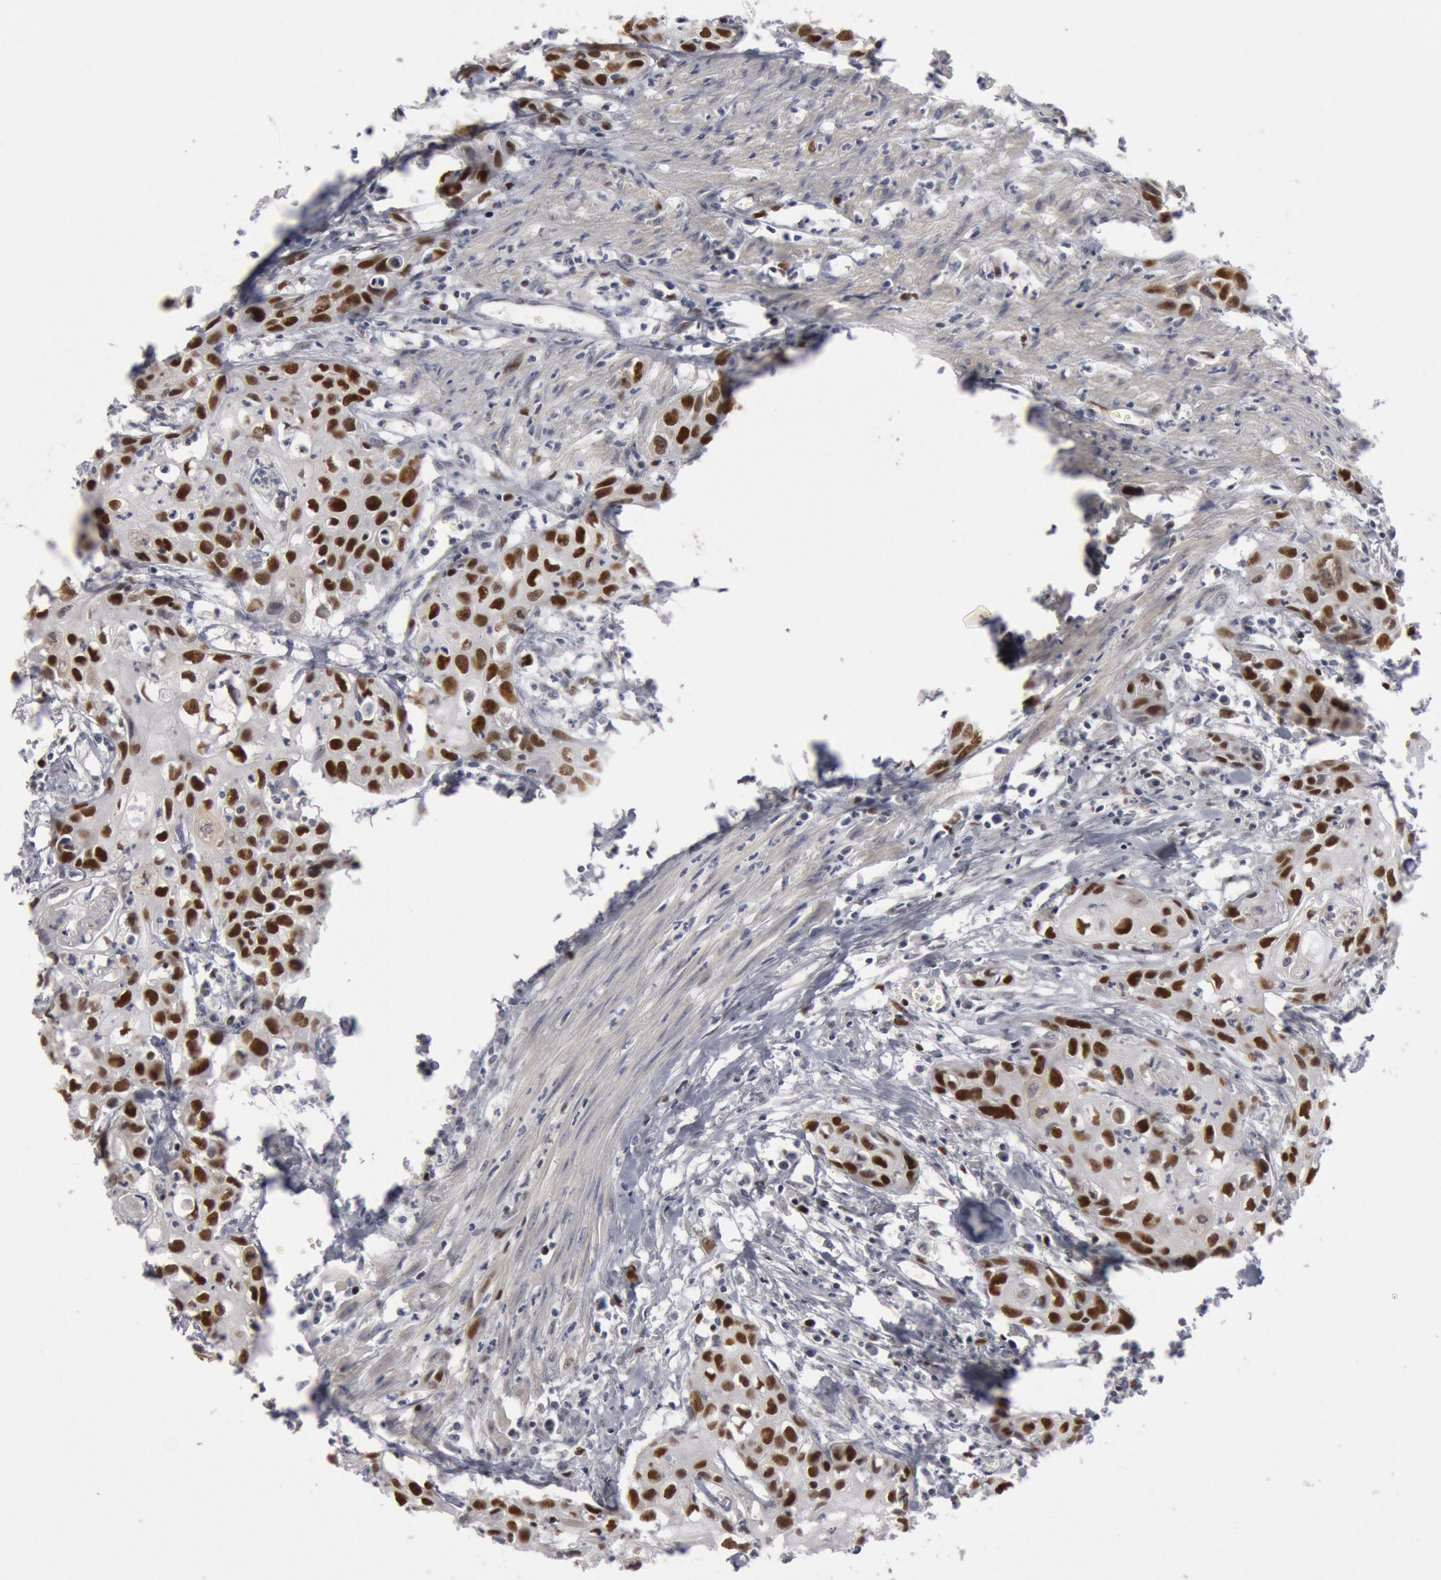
{"staining": {"intensity": "strong", "quantity": "25%-75%", "location": "nuclear"}, "tissue": "urothelial cancer", "cell_type": "Tumor cells", "image_type": "cancer", "snomed": [{"axis": "morphology", "description": "Urothelial carcinoma, High grade"}, {"axis": "topography", "description": "Urinary bladder"}], "caption": "A histopathology image of high-grade urothelial carcinoma stained for a protein displays strong nuclear brown staining in tumor cells. (DAB IHC with brightfield microscopy, high magnification).", "gene": "WDHD1", "patient": {"sex": "male", "age": 54}}